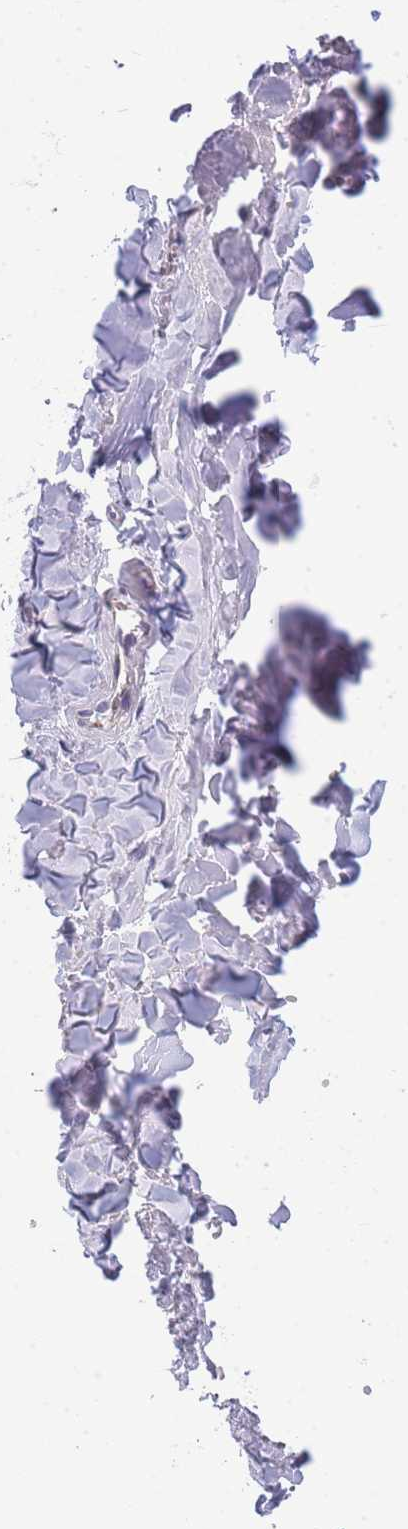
{"staining": {"intensity": "negative", "quantity": "none", "location": "none"}, "tissue": "adipose tissue", "cell_type": "Adipocytes", "image_type": "normal", "snomed": [{"axis": "morphology", "description": "Normal tissue, NOS"}, {"axis": "topography", "description": "Salivary gland"}, {"axis": "topography", "description": "Peripheral nerve tissue"}], "caption": "Adipose tissue was stained to show a protein in brown. There is no significant expression in adipocytes. (Brightfield microscopy of DAB (3,3'-diaminobenzidine) IHC at high magnification).", "gene": "MRPS11", "patient": {"sex": "male", "age": 38}}